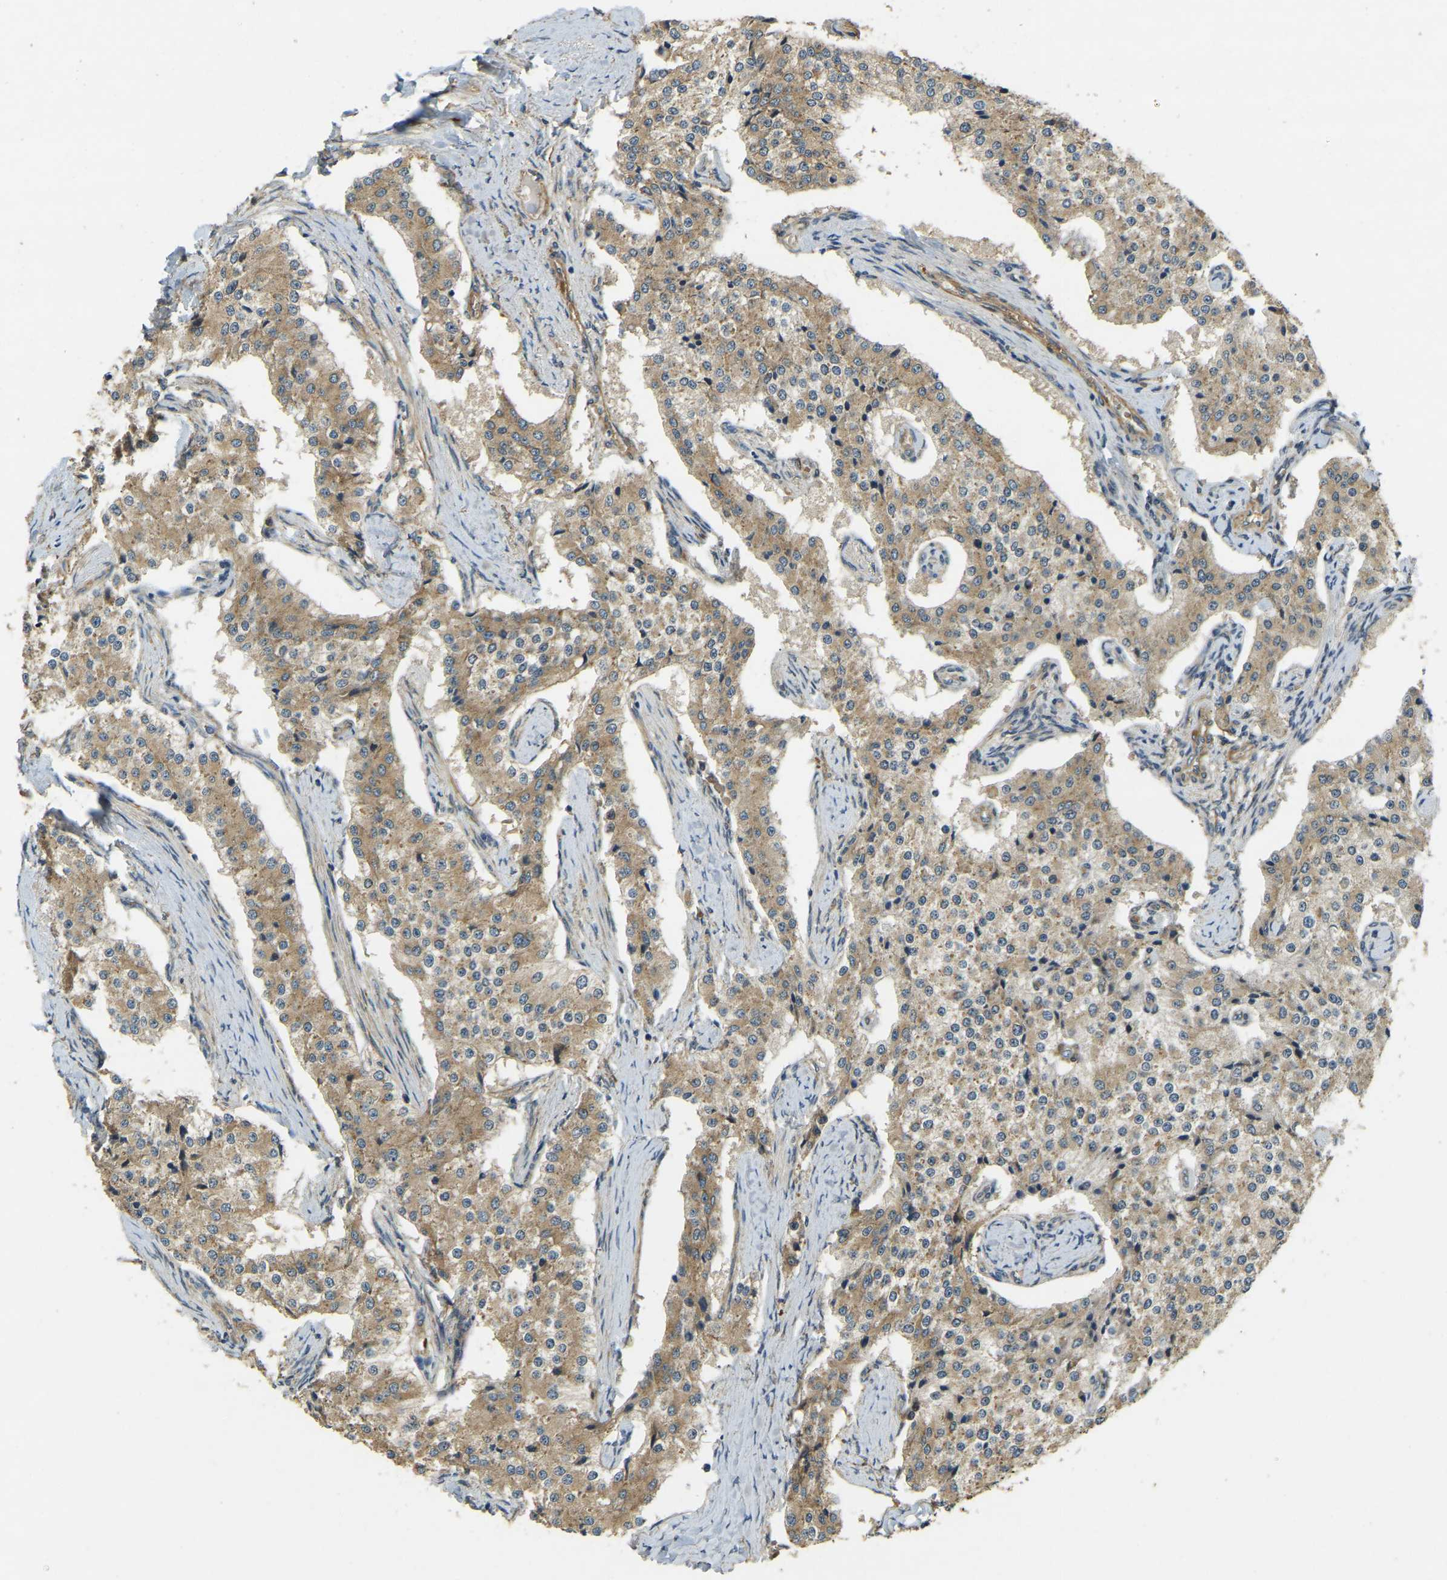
{"staining": {"intensity": "moderate", "quantity": ">75%", "location": "cytoplasmic/membranous"}, "tissue": "carcinoid", "cell_type": "Tumor cells", "image_type": "cancer", "snomed": [{"axis": "morphology", "description": "Carcinoid, malignant, NOS"}, {"axis": "topography", "description": "Colon"}], "caption": "Malignant carcinoid stained with a brown dye reveals moderate cytoplasmic/membranous positive expression in approximately >75% of tumor cells.", "gene": "ERGIC1", "patient": {"sex": "female", "age": 52}}